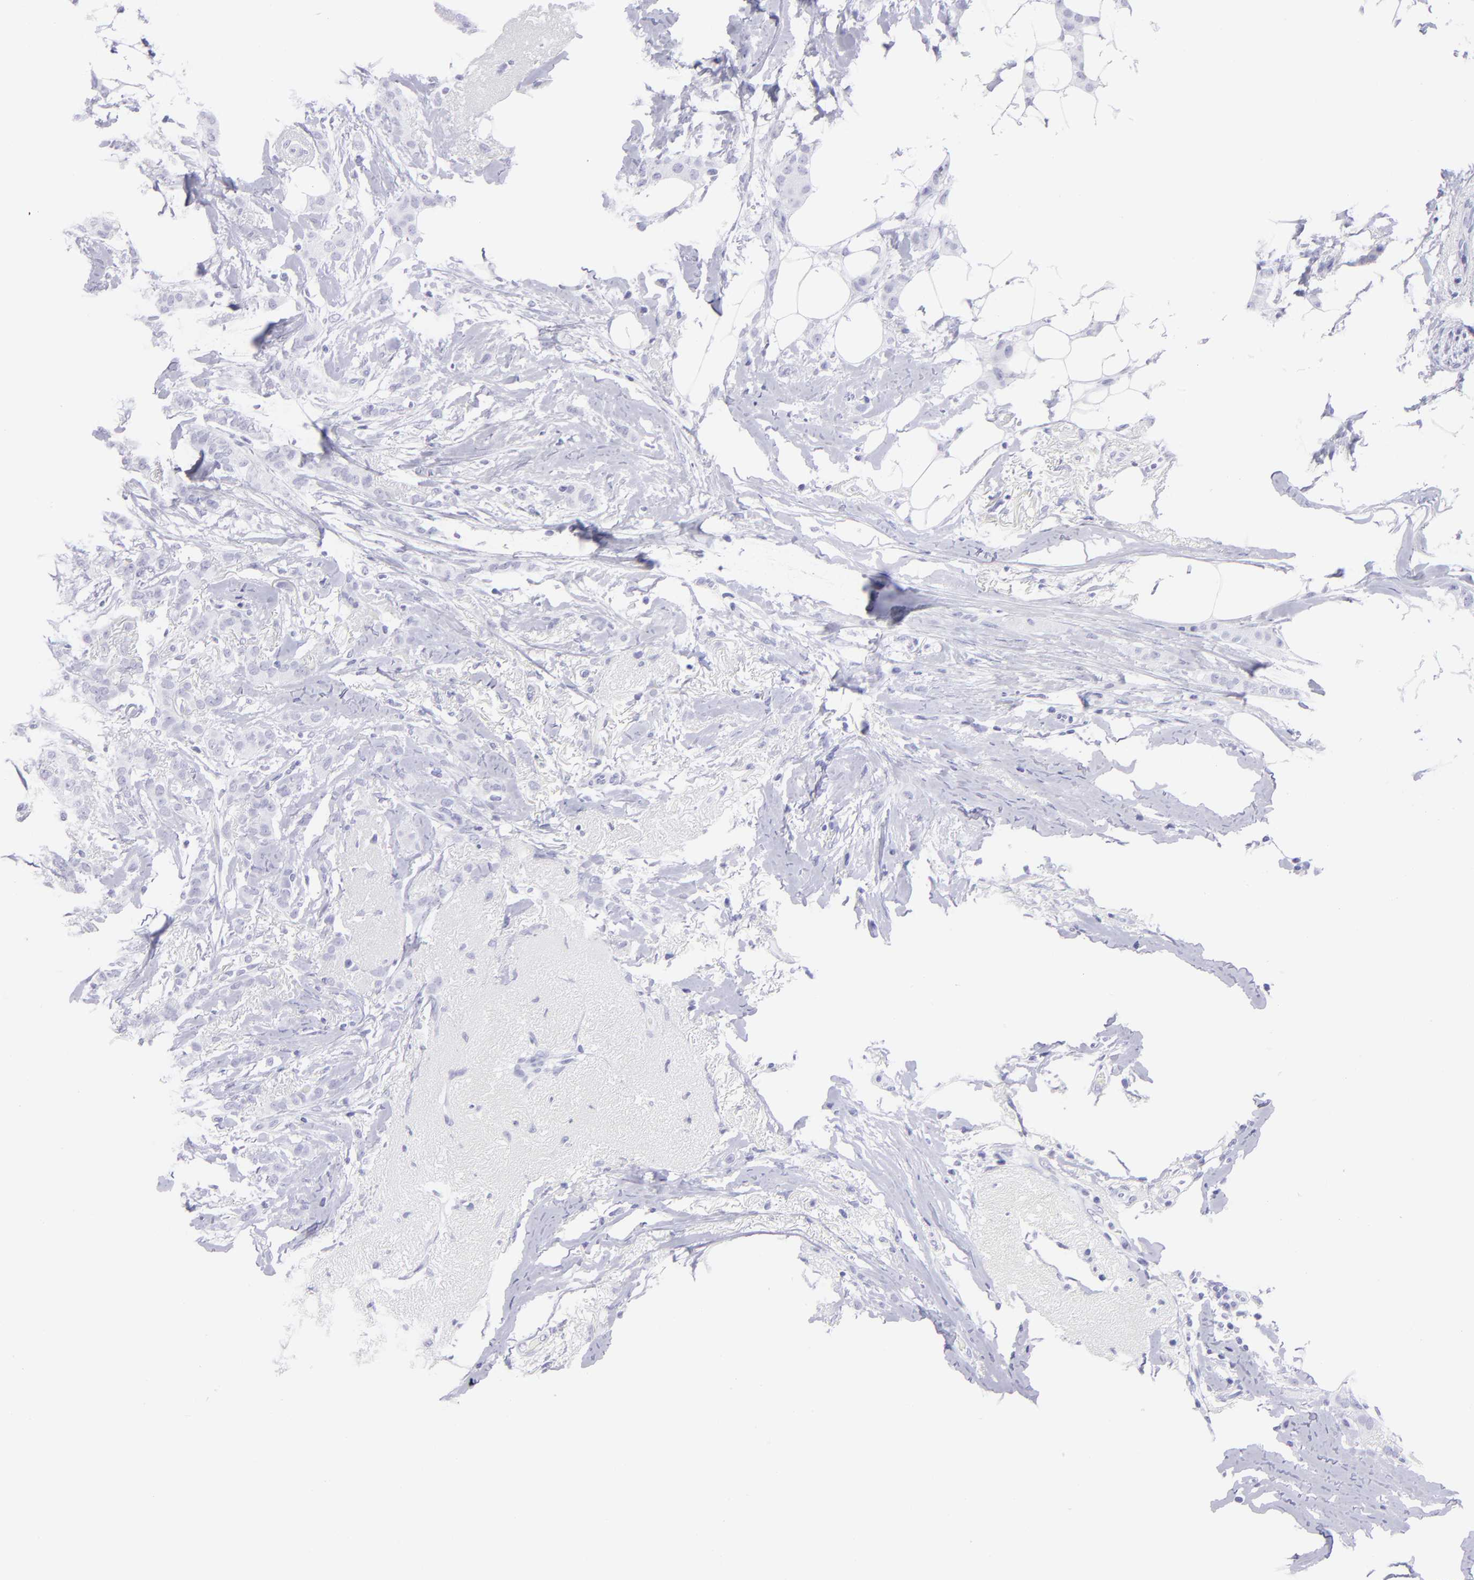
{"staining": {"intensity": "negative", "quantity": "none", "location": "none"}, "tissue": "breast cancer", "cell_type": "Tumor cells", "image_type": "cancer", "snomed": [{"axis": "morphology", "description": "Lobular carcinoma"}, {"axis": "topography", "description": "Breast"}], "caption": "DAB (3,3'-diaminobenzidine) immunohistochemical staining of human breast cancer (lobular carcinoma) demonstrates no significant staining in tumor cells.", "gene": "SLC1A3", "patient": {"sex": "female", "age": 55}}